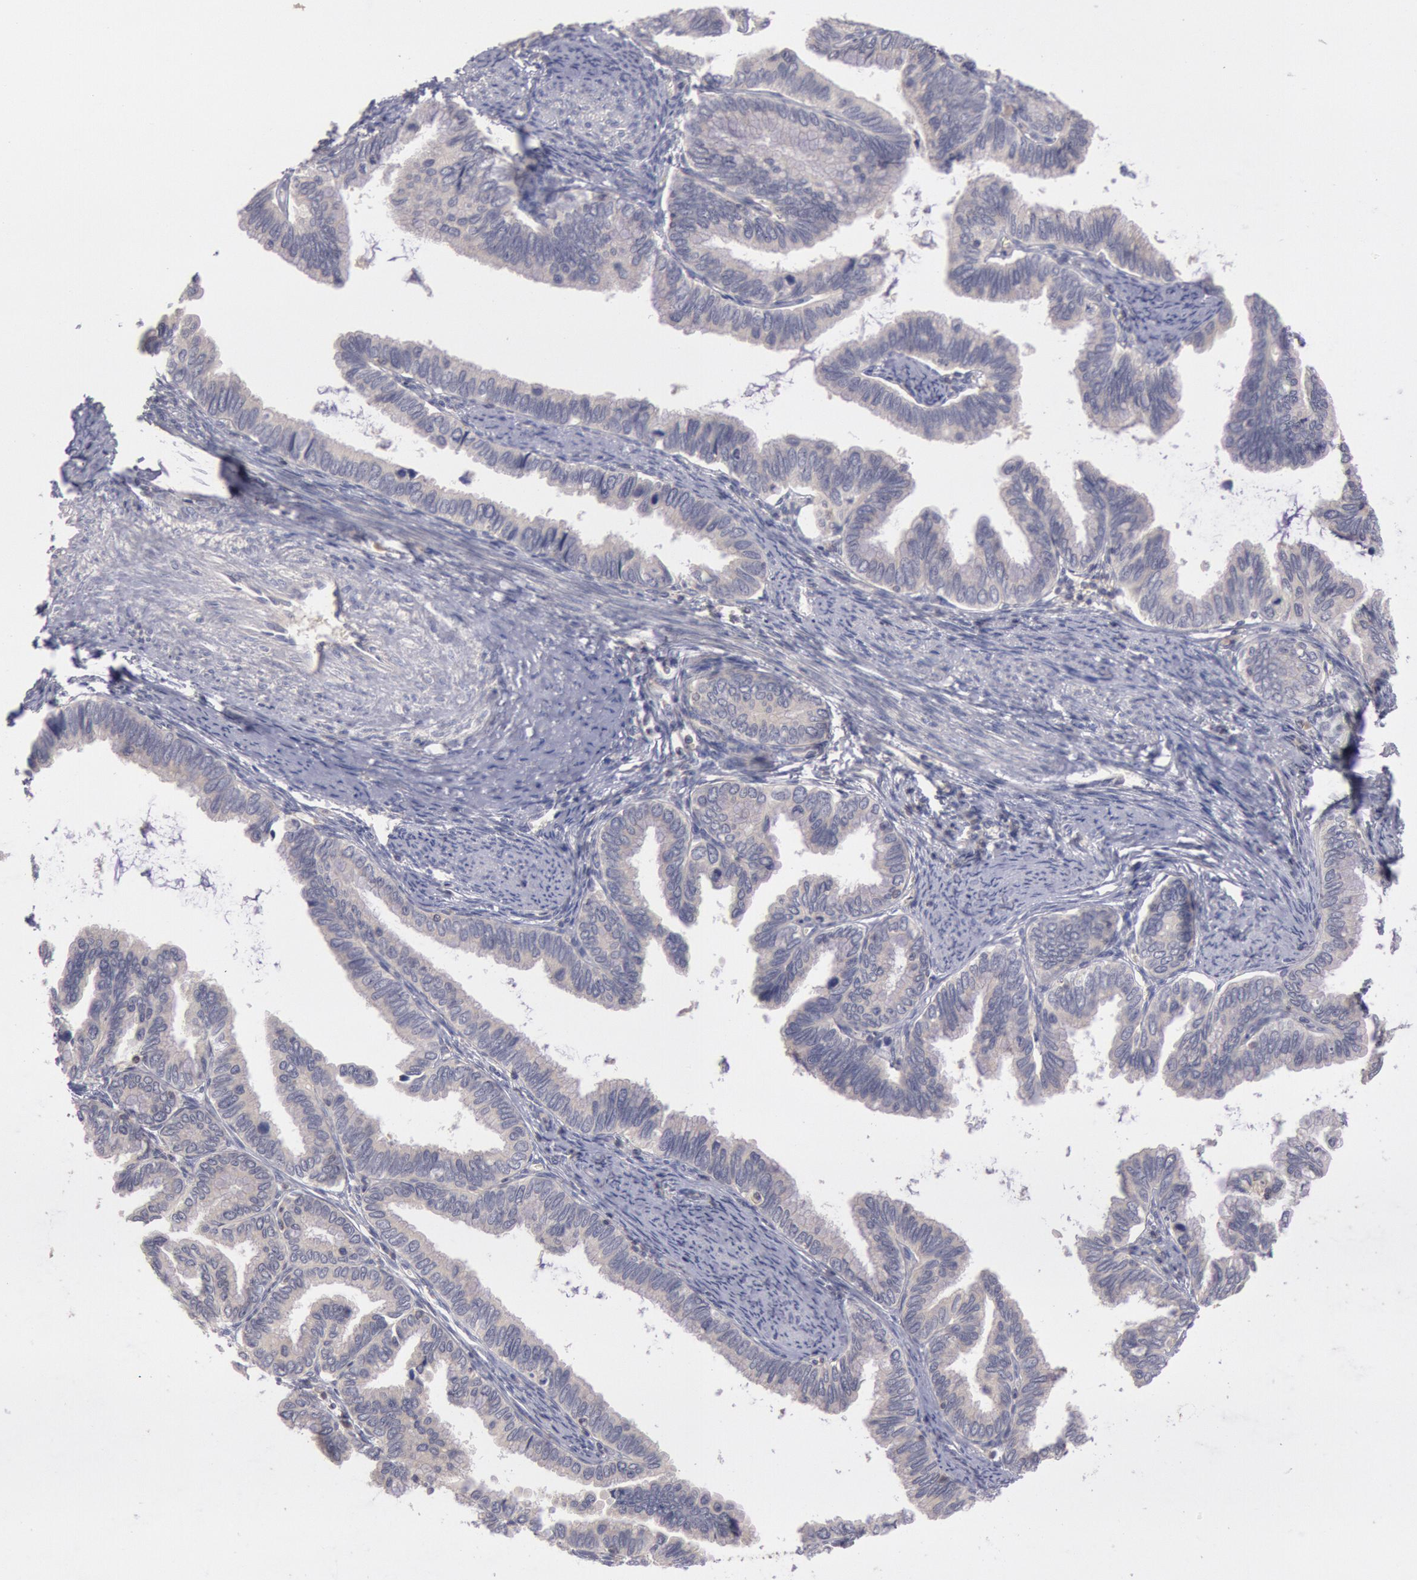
{"staining": {"intensity": "negative", "quantity": "none", "location": "none"}, "tissue": "cervical cancer", "cell_type": "Tumor cells", "image_type": "cancer", "snomed": [{"axis": "morphology", "description": "Adenocarcinoma, NOS"}, {"axis": "topography", "description": "Cervix"}], "caption": "IHC photomicrograph of neoplastic tissue: human cervical cancer (adenocarcinoma) stained with DAB exhibits no significant protein positivity in tumor cells.", "gene": "PIK3R1", "patient": {"sex": "female", "age": 49}}